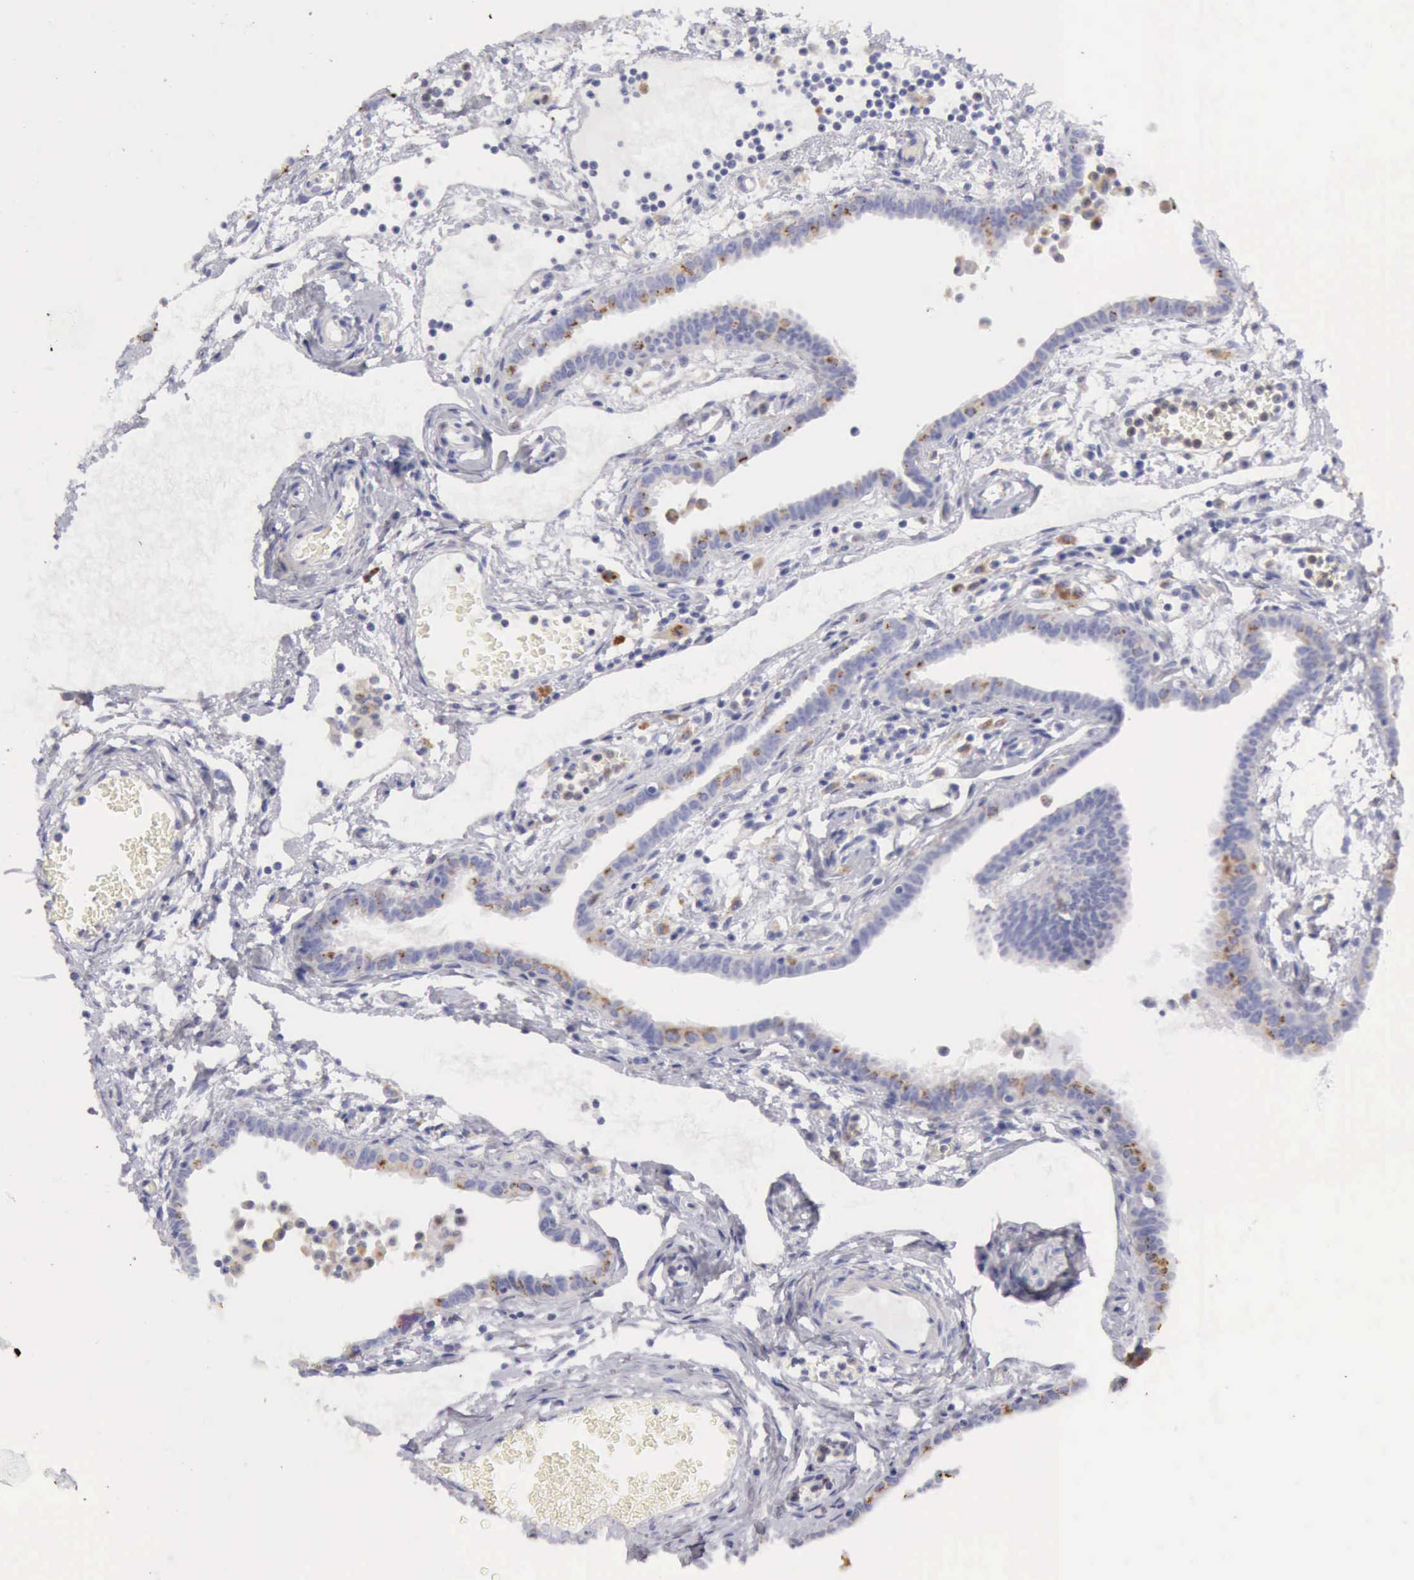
{"staining": {"intensity": "moderate", "quantity": "25%-75%", "location": "cytoplasmic/membranous"}, "tissue": "fallopian tube", "cell_type": "Glandular cells", "image_type": "normal", "snomed": [{"axis": "morphology", "description": "Normal tissue, NOS"}, {"axis": "topography", "description": "Fallopian tube"}], "caption": "Immunohistochemistry (IHC) histopathology image of normal fallopian tube stained for a protein (brown), which displays medium levels of moderate cytoplasmic/membranous positivity in about 25%-75% of glandular cells.", "gene": "CTSS", "patient": {"sex": "female", "age": 54}}